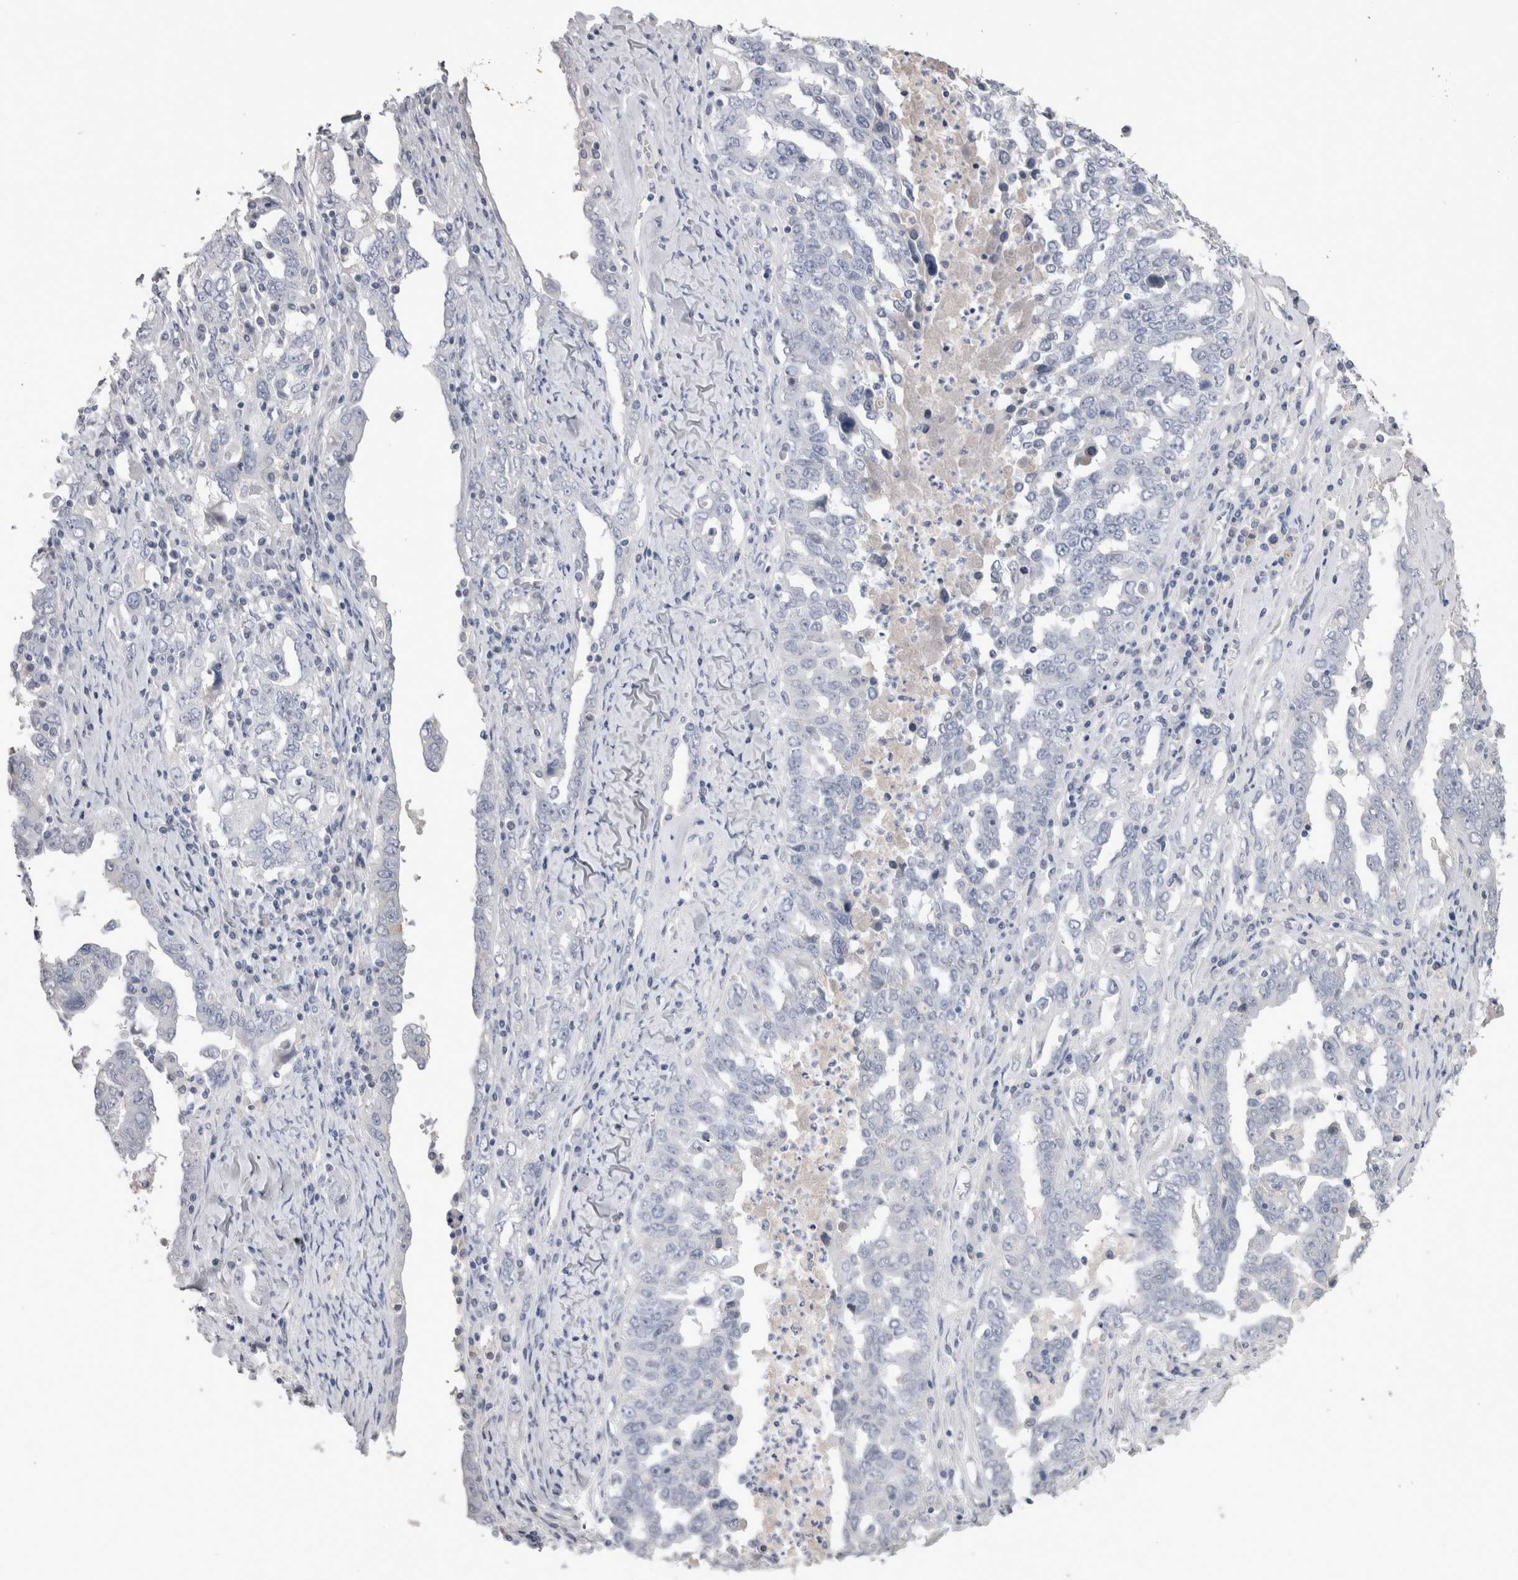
{"staining": {"intensity": "negative", "quantity": "none", "location": "none"}, "tissue": "ovarian cancer", "cell_type": "Tumor cells", "image_type": "cancer", "snomed": [{"axis": "morphology", "description": "Carcinoma, endometroid"}, {"axis": "topography", "description": "Ovary"}], "caption": "This is an immunohistochemistry (IHC) image of ovarian endometroid carcinoma. There is no expression in tumor cells.", "gene": "ADAM2", "patient": {"sex": "female", "age": 62}}